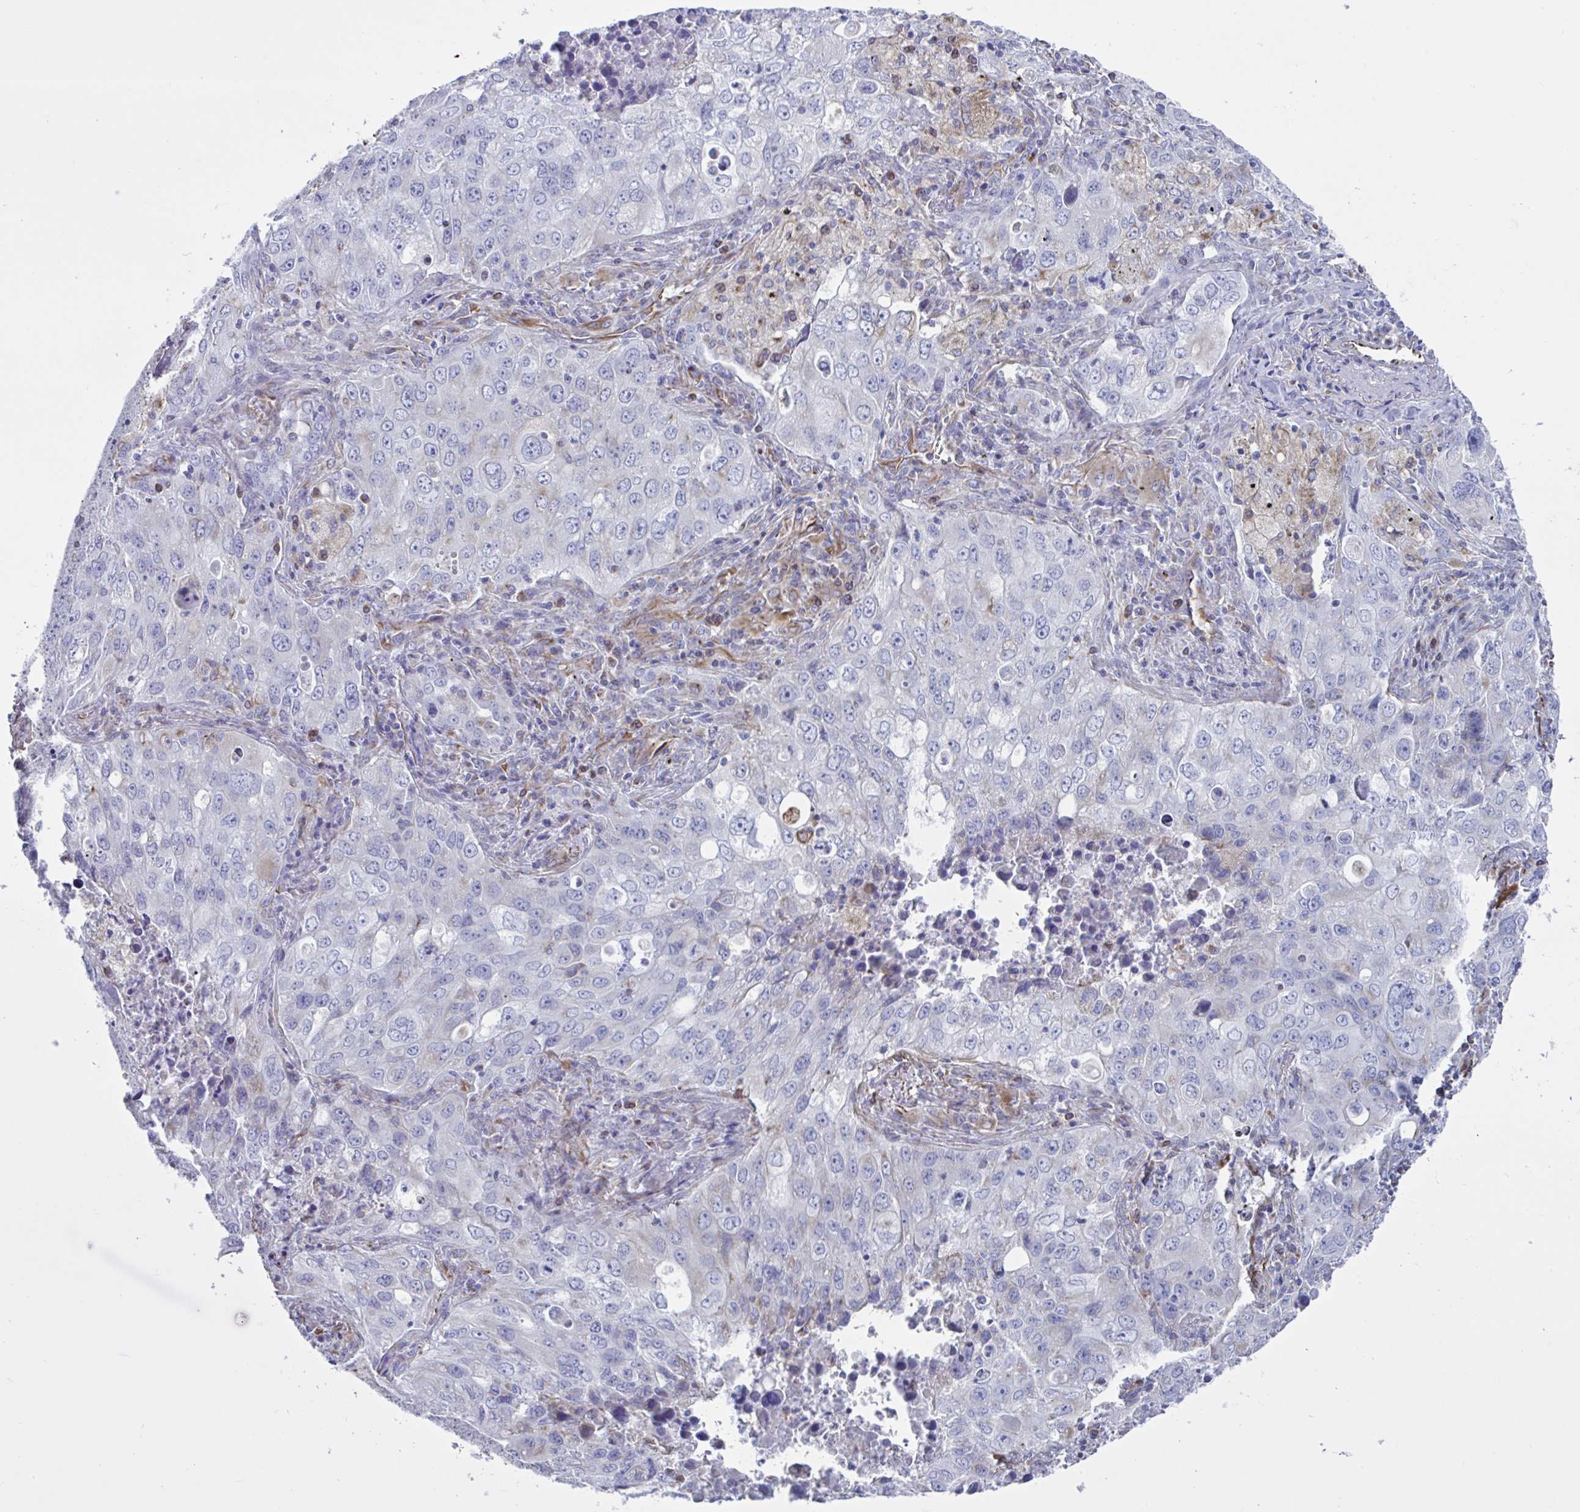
{"staining": {"intensity": "negative", "quantity": "none", "location": "none"}, "tissue": "lung cancer", "cell_type": "Tumor cells", "image_type": "cancer", "snomed": [{"axis": "morphology", "description": "Adenocarcinoma, NOS"}, {"axis": "morphology", "description": "Adenocarcinoma, metastatic, NOS"}, {"axis": "topography", "description": "Lymph node"}, {"axis": "topography", "description": "Lung"}], "caption": "The histopathology image demonstrates no significant staining in tumor cells of lung metastatic adenocarcinoma.", "gene": "TMEM86B", "patient": {"sex": "female", "age": 42}}